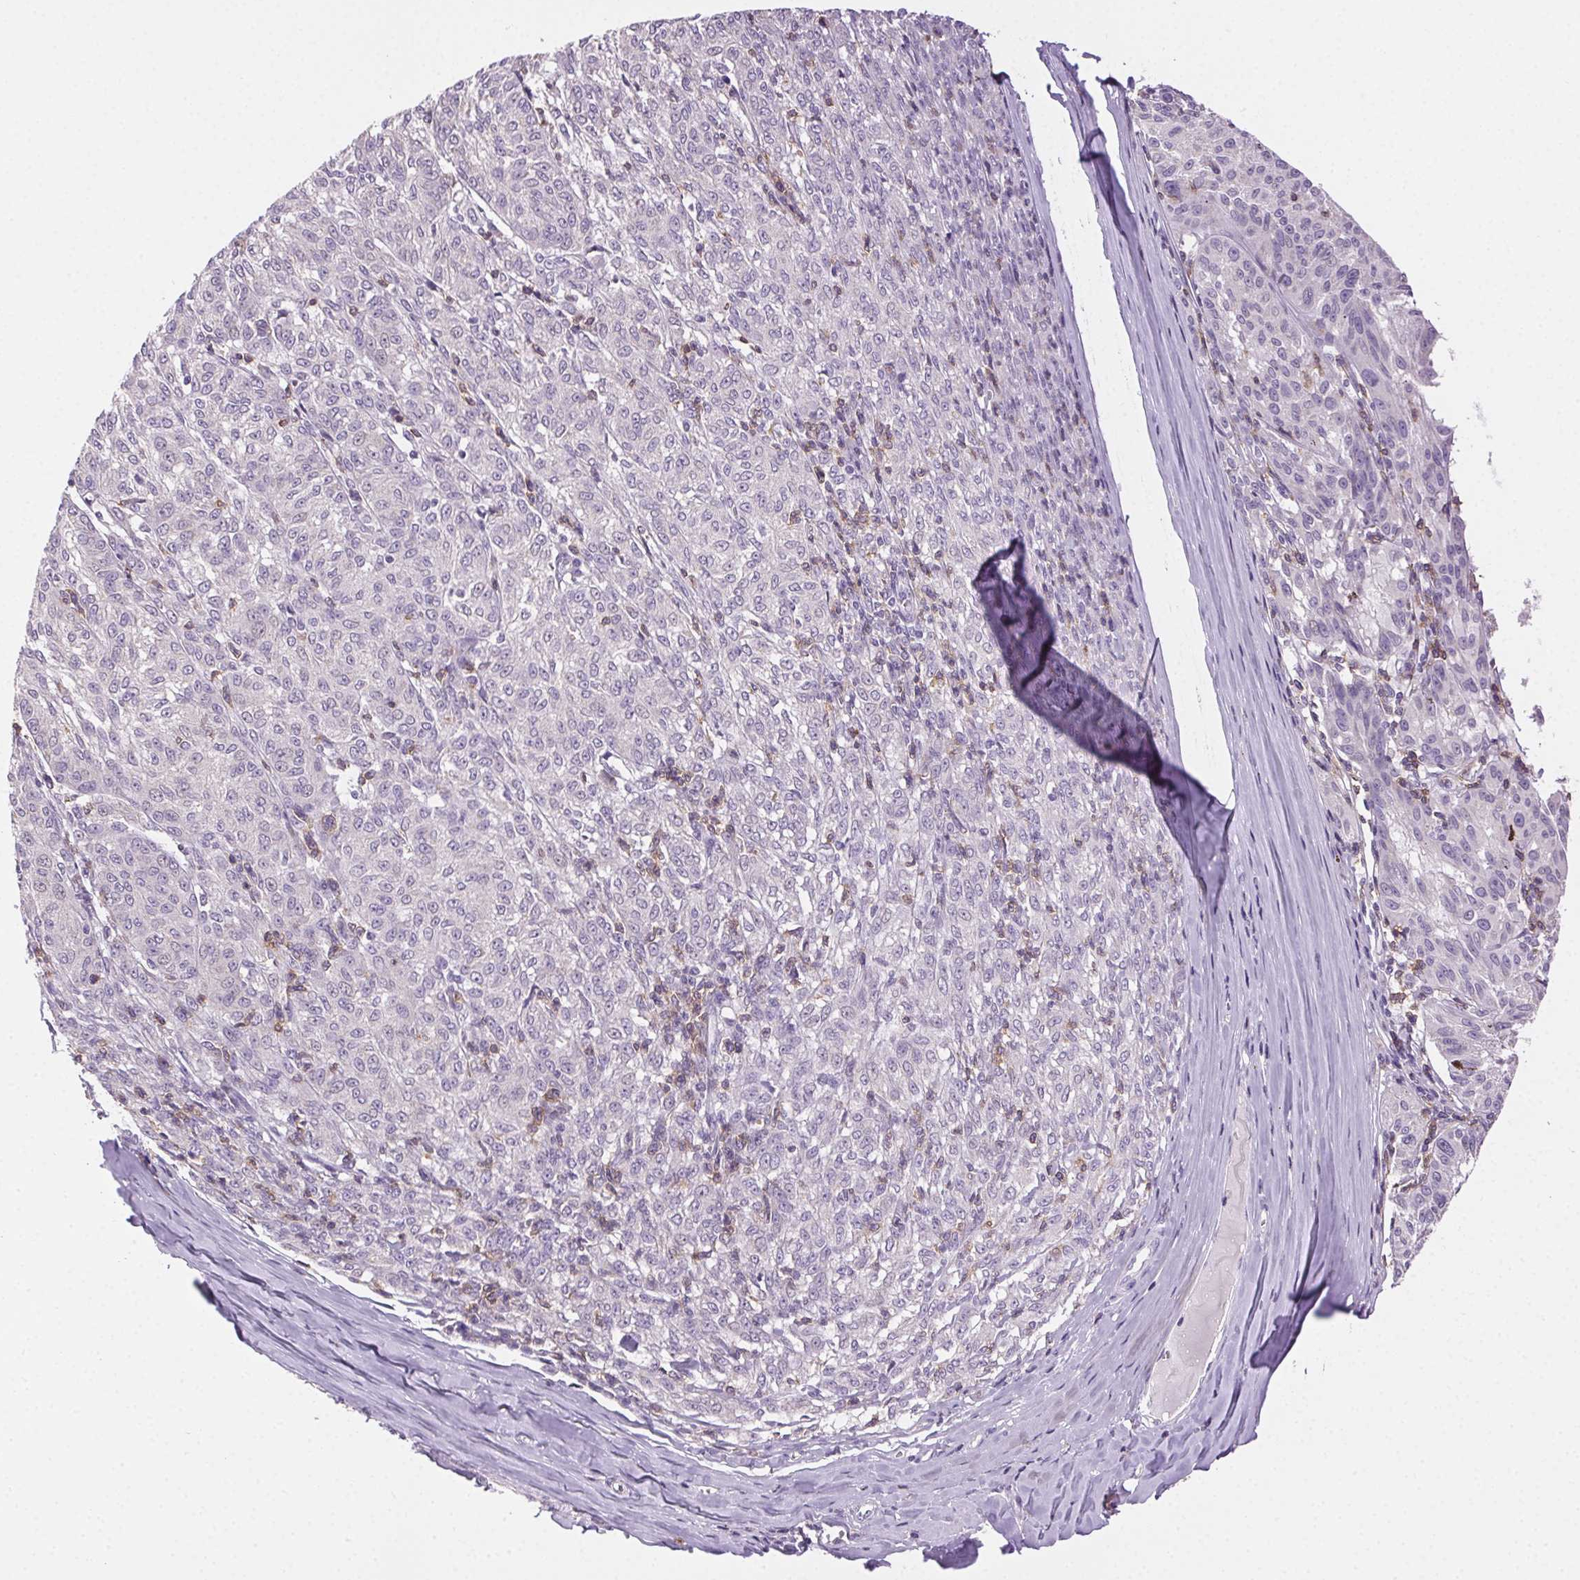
{"staining": {"intensity": "negative", "quantity": "none", "location": "none"}, "tissue": "melanoma", "cell_type": "Tumor cells", "image_type": "cancer", "snomed": [{"axis": "morphology", "description": "Malignant melanoma, NOS"}, {"axis": "topography", "description": "Skin"}], "caption": "There is no significant positivity in tumor cells of malignant melanoma.", "gene": "AKAP5", "patient": {"sex": "female", "age": 72}}